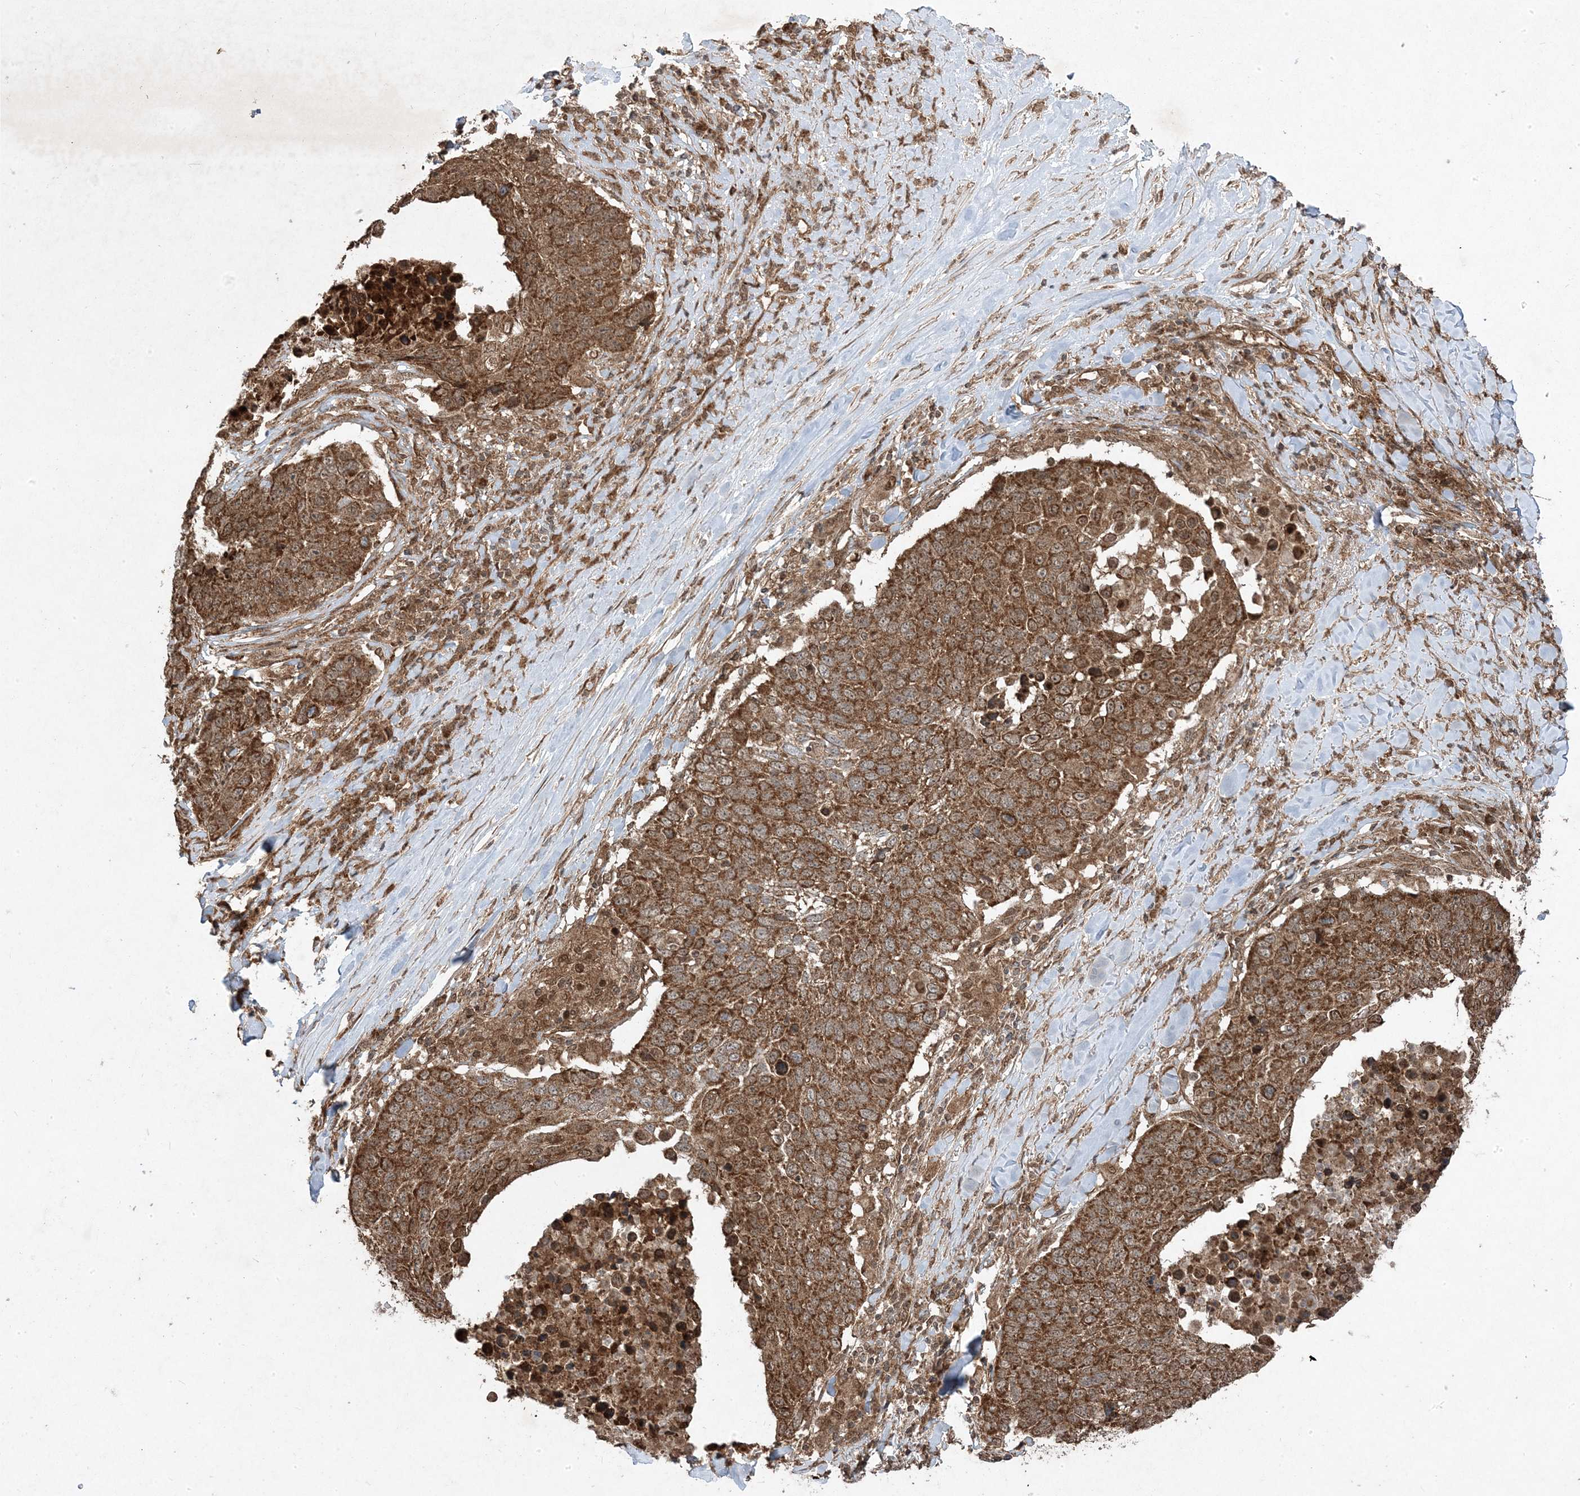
{"staining": {"intensity": "moderate", "quantity": ">75%", "location": "cytoplasmic/membranous,nuclear"}, "tissue": "lung cancer", "cell_type": "Tumor cells", "image_type": "cancer", "snomed": [{"axis": "morphology", "description": "Squamous cell carcinoma, NOS"}, {"axis": "topography", "description": "Lung"}], "caption": "Human lung squamous cell carcinoma stained with a brown dye exhibits moderate cytoplasmic/membranous and nuclear positive expression in about >75% of tumor cells.", "gene": "PLEKHM2", "patient": {"sex": "male", "age": 66}}